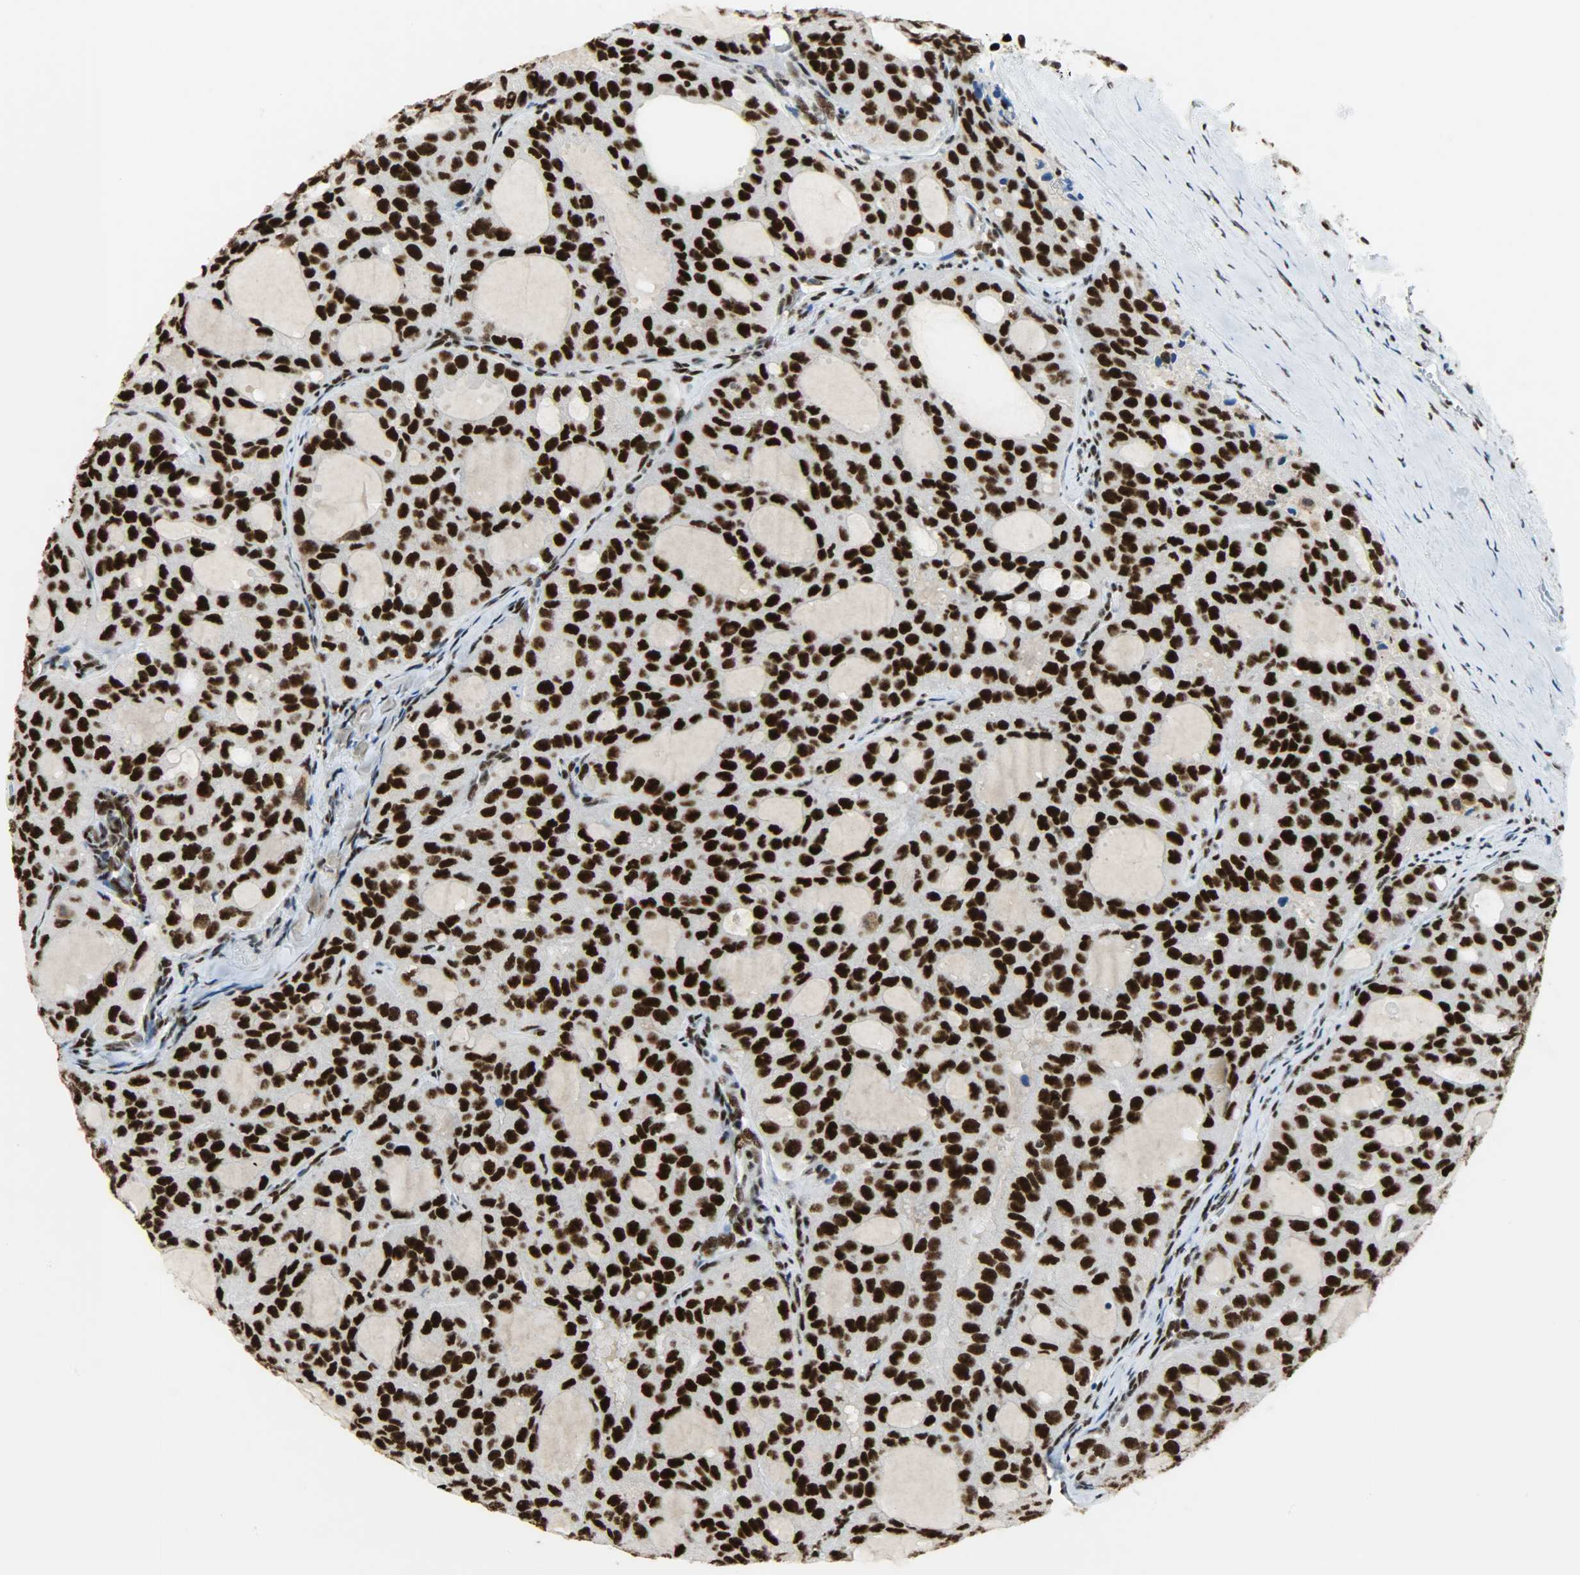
{"staining": {"intensity": "strong", "quantity": ">75%", "location": "nuclear"}, "tissue": "thyroid cancer", "cell_type": "Tumor cells", "image_type": "cancer", "snomed": [{"axis": "morphology", "description": "Follicular adenoma carcinoma, NOS"}, {"axis": "topography", "description": "Thyroid gland"}], "caption": "IHC (DAB) staining of thyroid cancer (follicular adenoma carcinoma) shows strong nuclear protein staining in approximately >75% of tumor cells. The staining was performed using DAB (3,3'-diaminobenzidine), with brown indicating positive protein expression. Nuclei are stained blue with hematoxylin.", "gene": "SSB", "patient": {"sex": "male", "age": 75}}